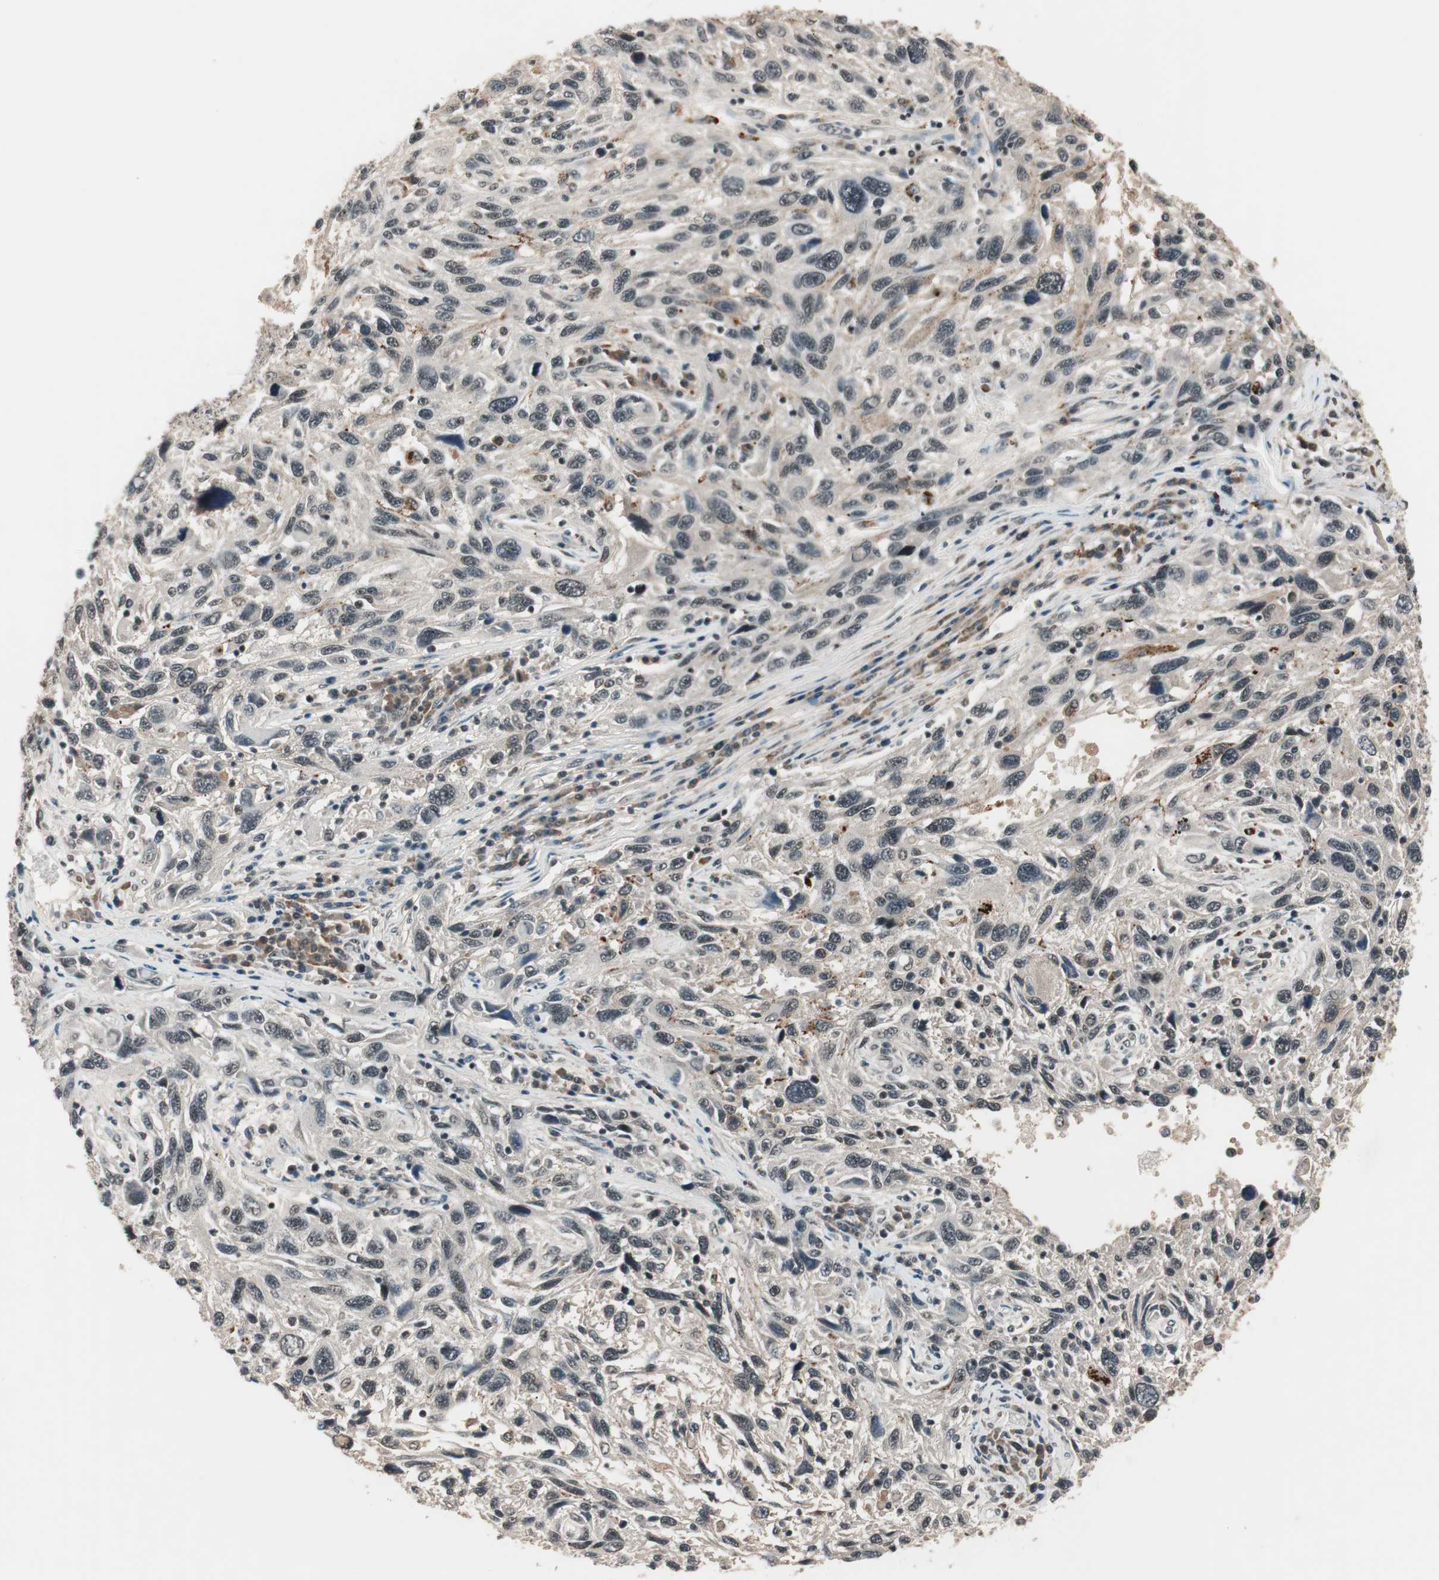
{"staining": {"intensity": "weak", "quantity": "<25%", "location": "nuclear"}, "tissue": "melanoma", "cell_type": "Tumor cells", "image_type": "cancer", "snomed": [{"axis": "morphology", "description": "Malignant melanoma, NOS"}, {"axis": "topography", "description": "Skin"}], "caption": "Protein analysis of malignant melanoma reveals no significant positivity in tumor cells.", "gene": "NFRKB", "patient": {"sex": "male", "age": 53}}